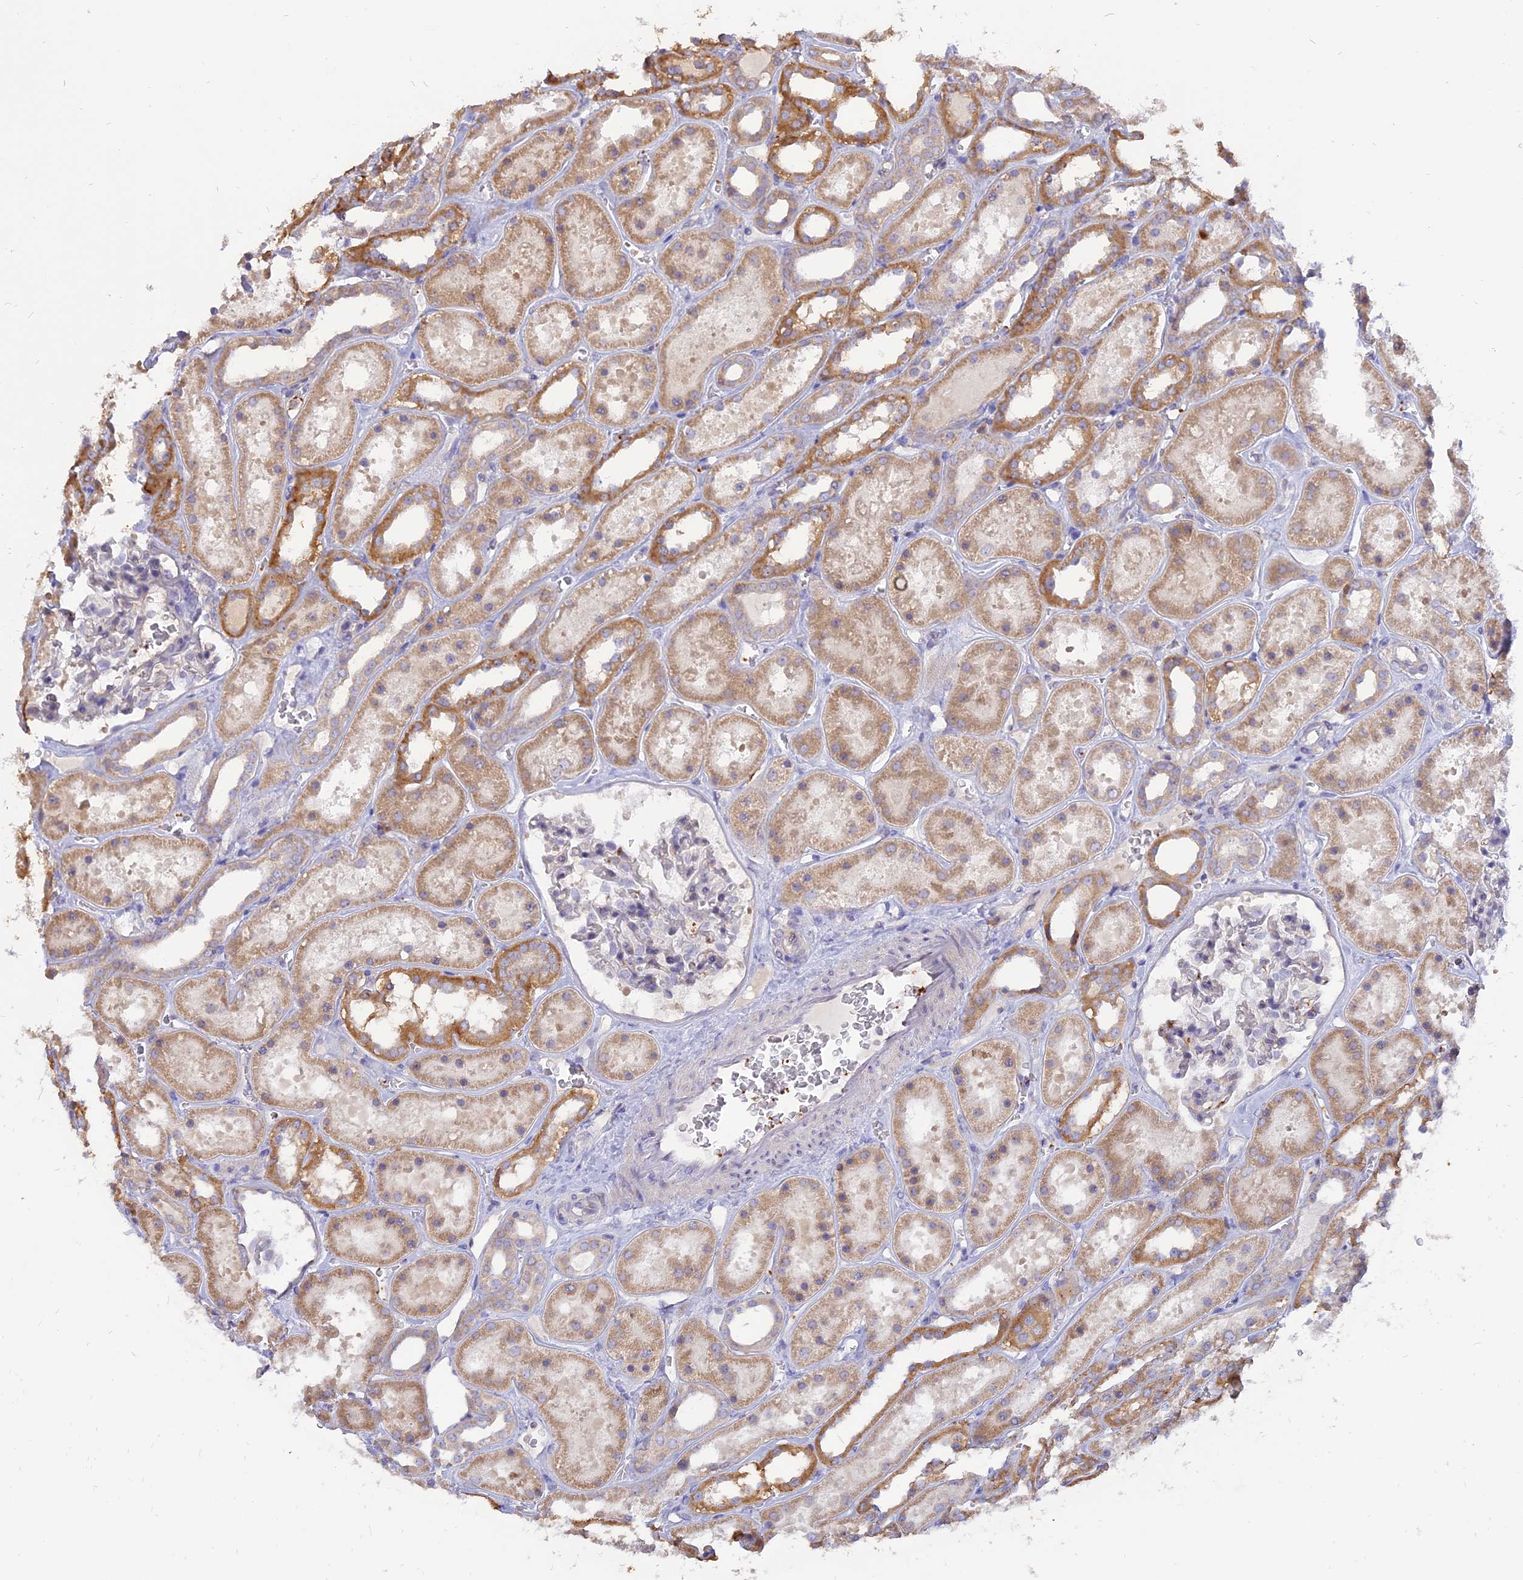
{"staining": {"intensity": "weak", "quantity": "<25%", "location": "cytoplasmic/membranous"}, "tissue": "kidney", "cell_type": "Cells in glomeruli", "image_type": "normal", "snomed": [{"axis": "morphology", "description": "Normal tissue, NOS"}, {"axis": "topography", "description": "Kidney"}], "caption": "Cells in glomeruli are negative for brown protein staining in unremarkable kidney. (Immunohistochemistry, brightfield microscopy, high magnification).", "gene": "IL21R", "patient": {"sex": "female", "age": 41}}